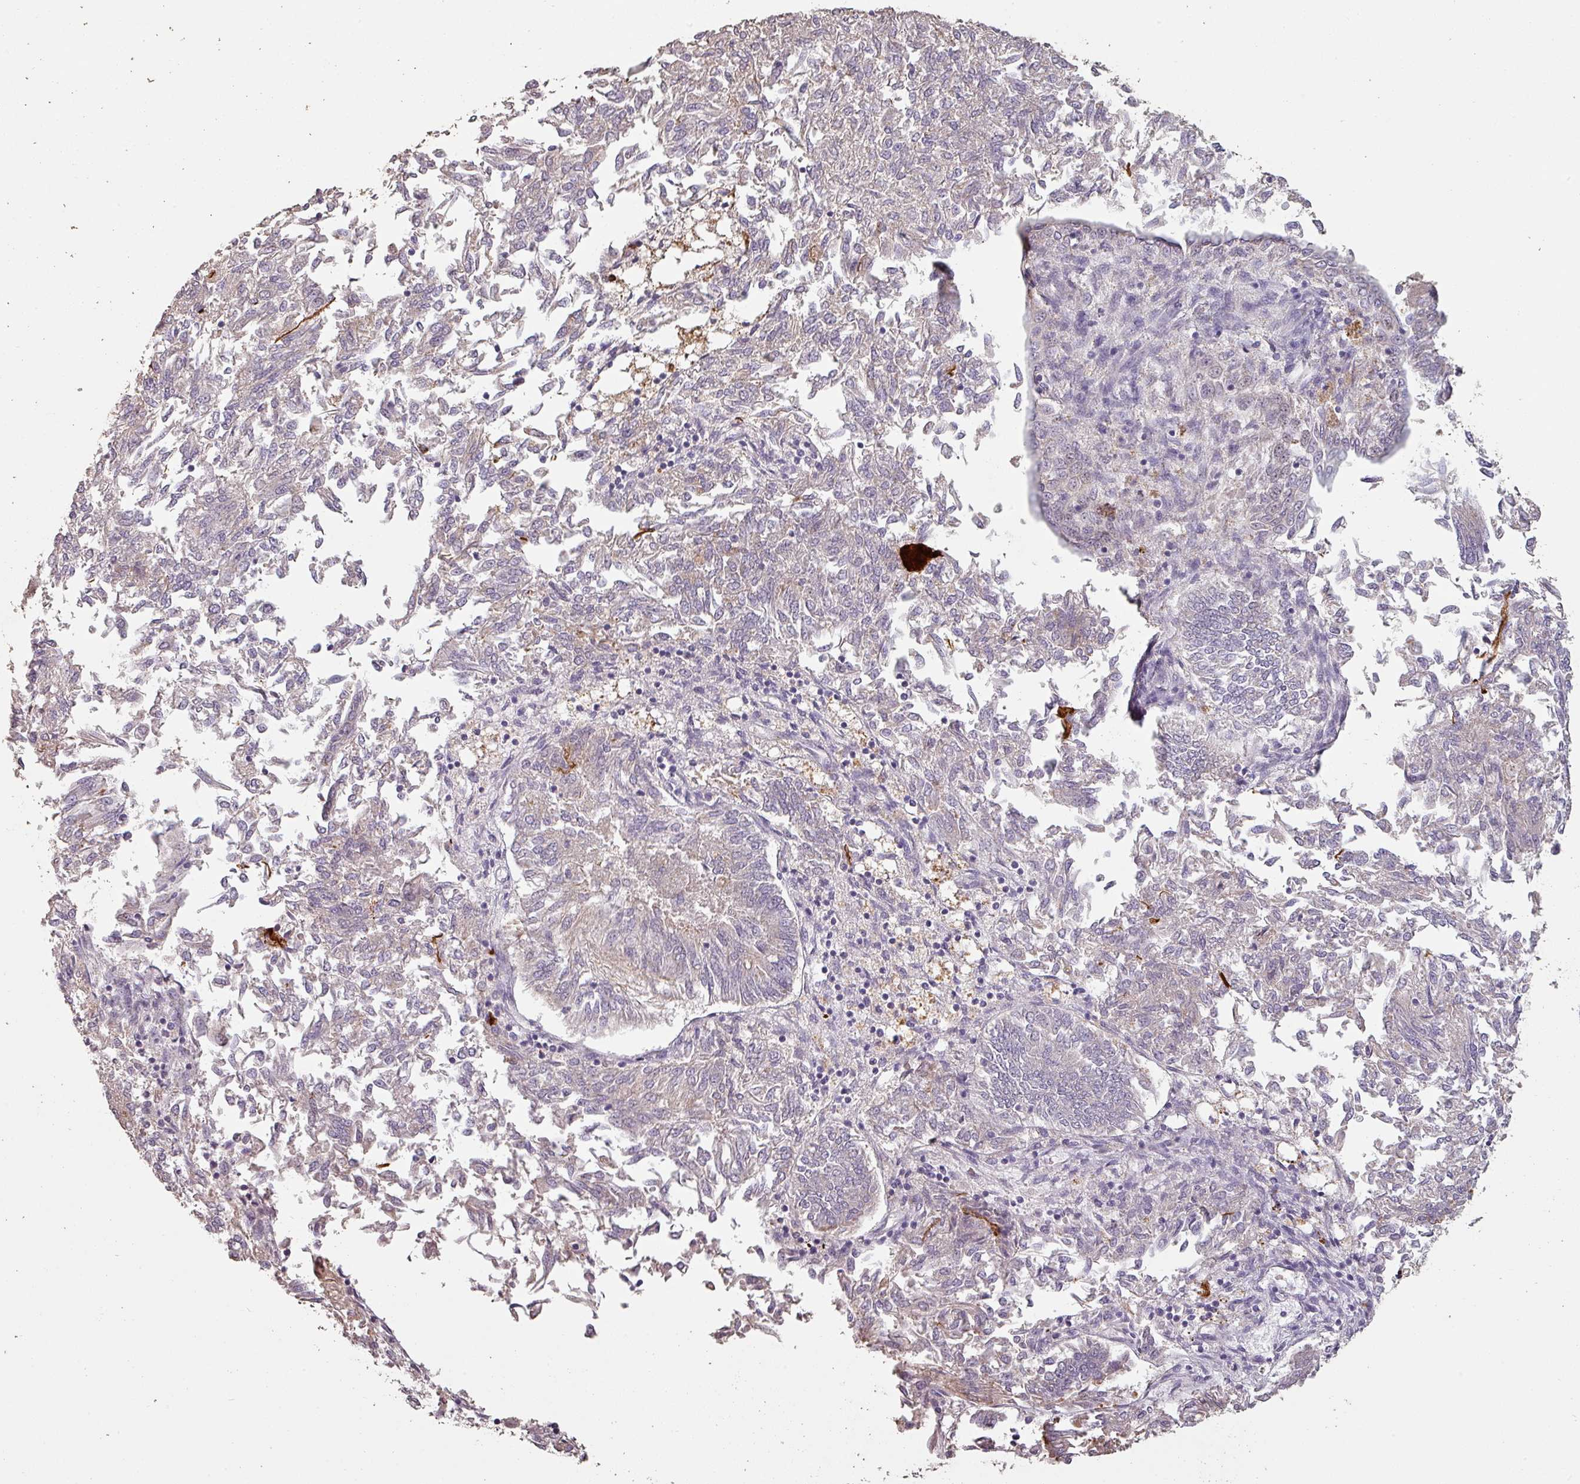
{"staining": {"intensity": "negative", "quantity": "none", "location": "none"}, "tissue": "endometrial cancer", "cell_type": "Tumor cells", "image_type": "cancer", "snomed": [{"axis": "morphology", "description": "Adenocarcinoma, NOS"}, {"axis": "topography", "description": "Endometrium"}], "caption": "Tumor cells are negative for protein expression in human endometrial adenocarcinoma.", "gene": "LYPLA1", "patient": {"sex": "female", "age": 58}}